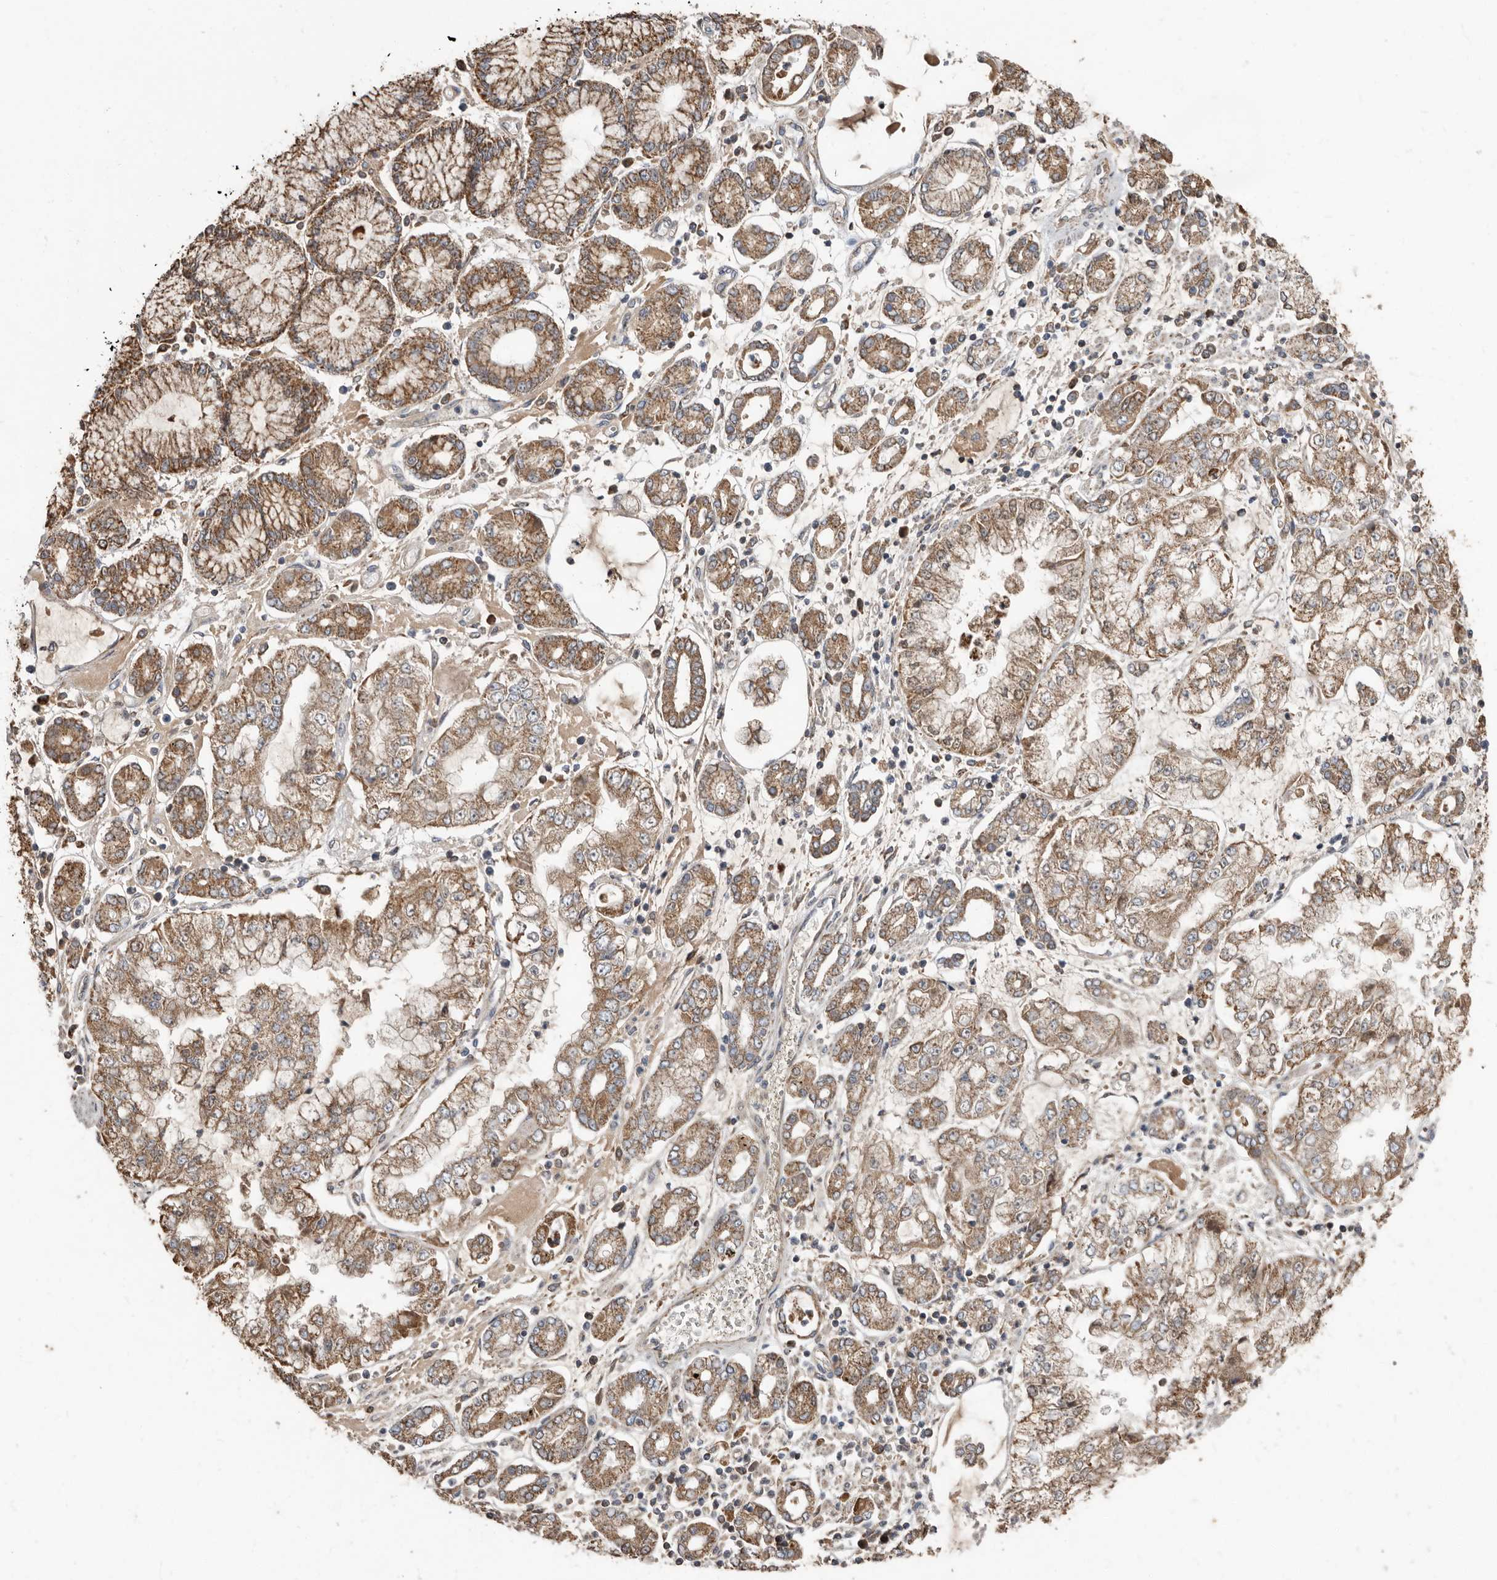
{"staining": {"intensity": "moderate", "quantity": ">75%", "location": "cytoplasmic/membranous"}, "tissue": "stomach cancer", "cell_type": "Tumor cells", "image_type": "cancer", "snomed": [{"axis": "morphology", "description": "Adenocarcinoma, NOS"}, {"axis": "topography", "description": "Stomach"}], "caption": "Protein staining shows moderate cytoplasmic/membranous positivity in approximately >75% of tumor cells in adenocarcinoma (stomach).", "gene": "KIF26B", "patient": {"sex": "male", "age": 76}}